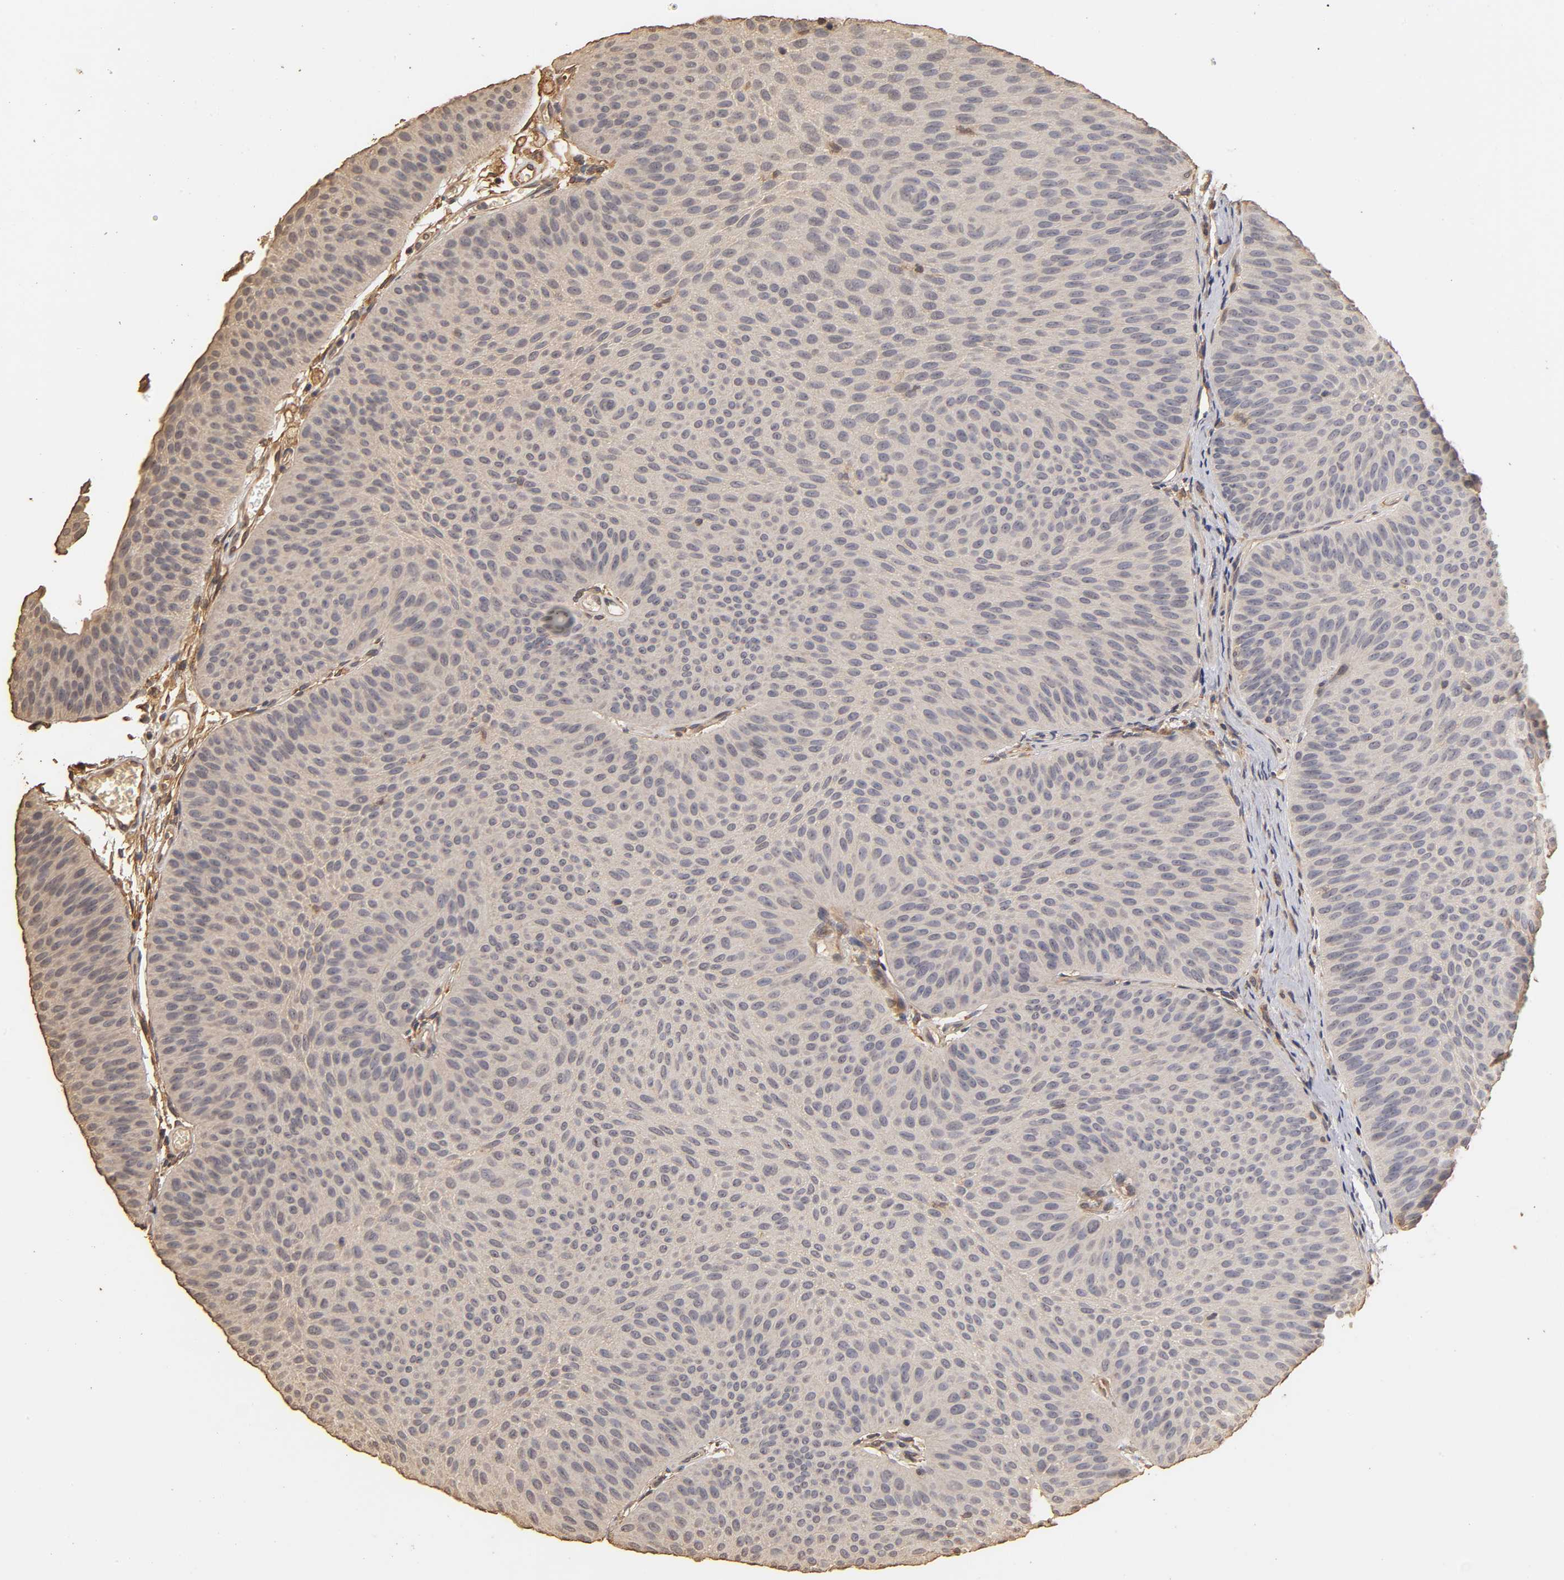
{"staining": {"intensity": "negative", "quantity": "none", "location": "none"}, "tissue": "urothelial cancer", "cell_type": "Tumor cells", "image_type": "cancer", "snomed": [{"axis": "morphology", "description": "Urothelial carcinoma, Low grade"}, {"axis": "topography", "description": "Urinary bladder"}], "caption": "A high-resolution image shows IHC staining of urothelial carcinoma (low-grade), which demonstrates no significant positivity in tumor cells. (IHC, brightfield microscopy, high magnification).", "gene": "VSIG4", "patient": {"sex": "female", "age": 60}}